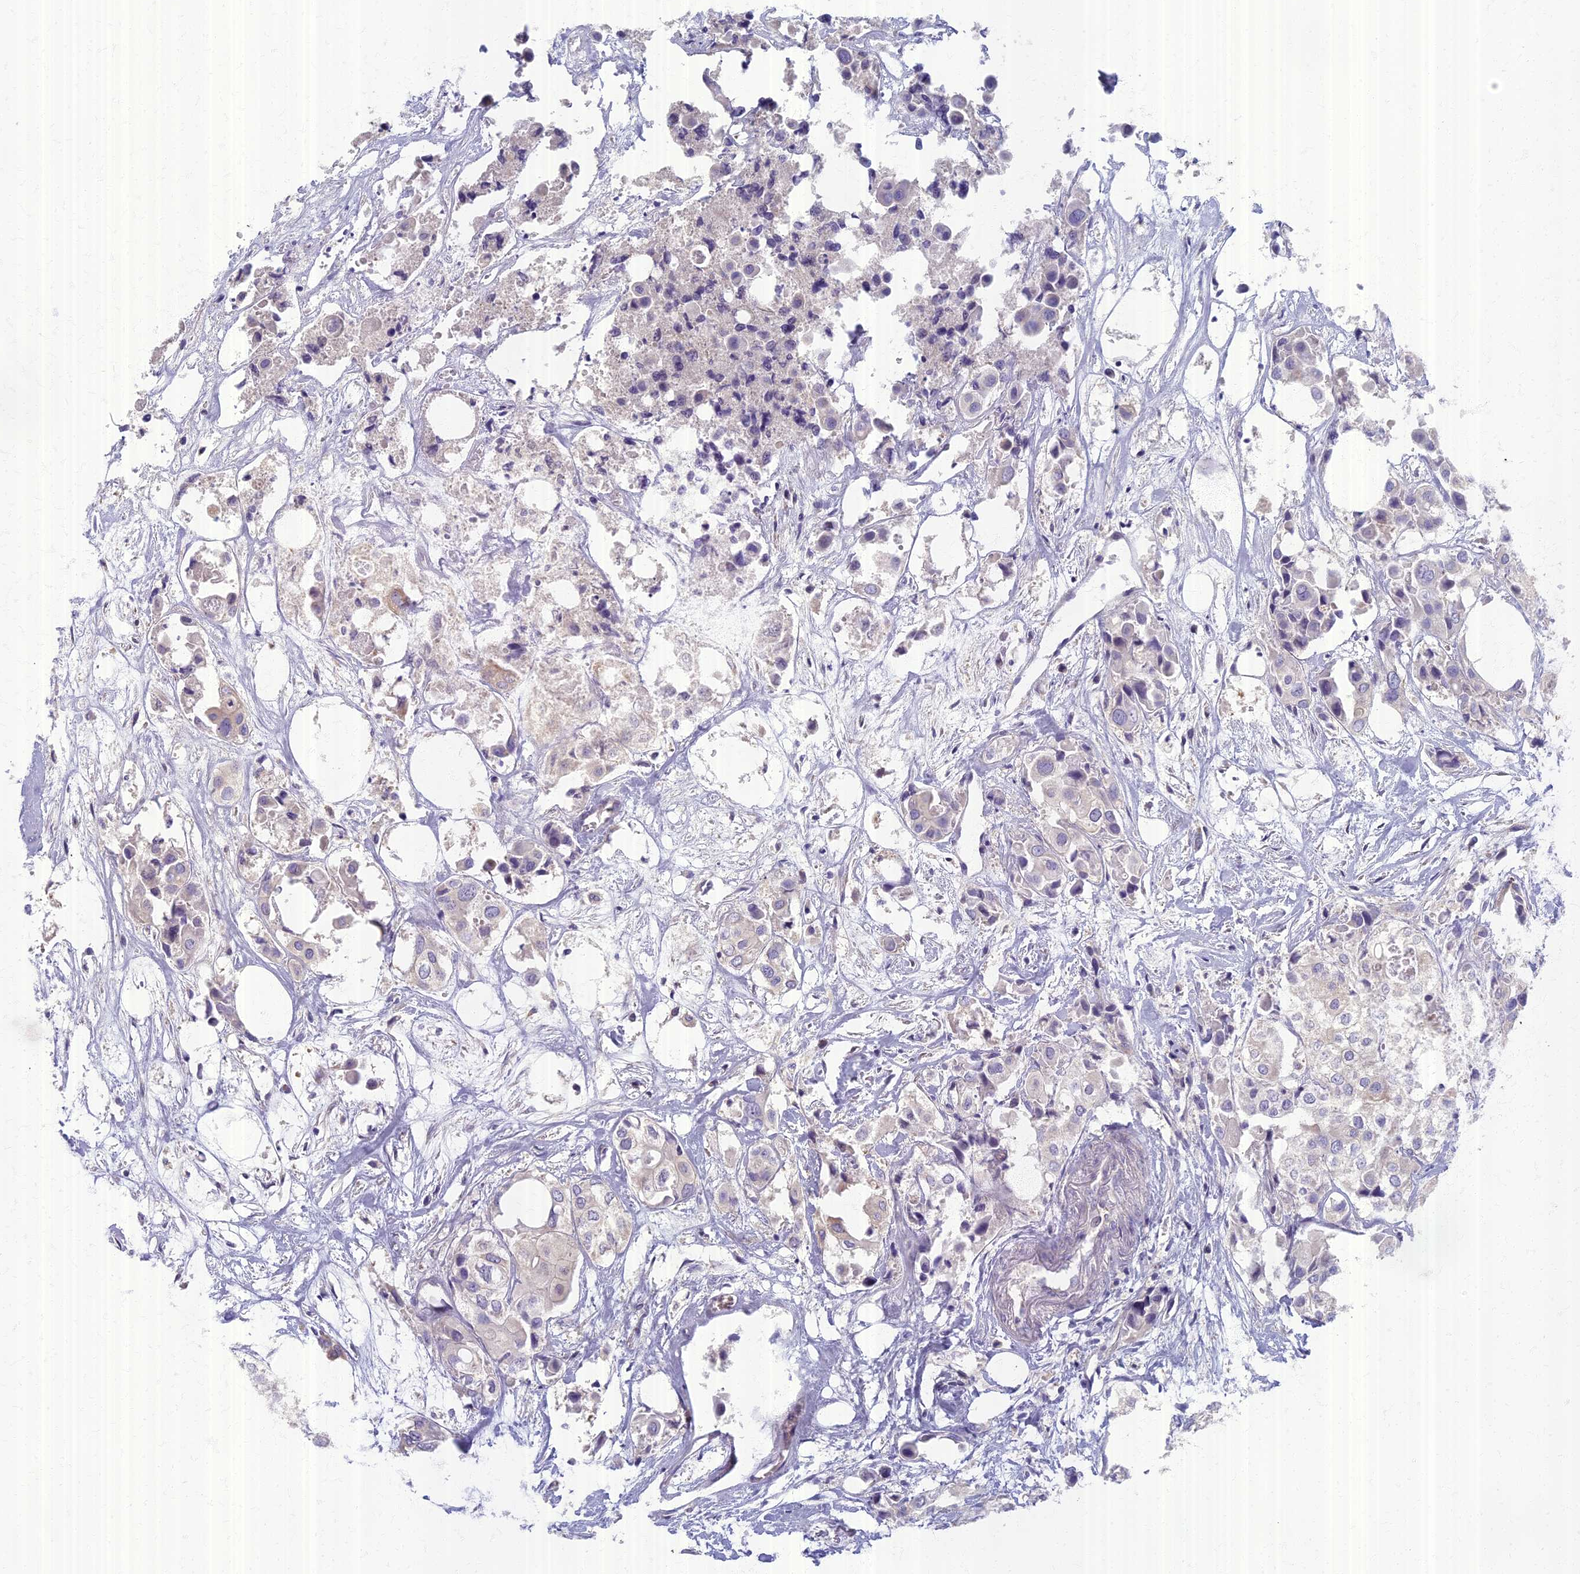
{"staining": {"intensity": "weak", "quantity": "<25%", "location": "cytoplasmic/membranous"}, "tissue": "urothelial cancer", "cell_type": "Tumor cells", "image_type": "cancer", "snomed": [{"axis": "morphology", "description": "Urothelial carcinoma, High grade"}, {"axis": "topography", "description": "Urinary bladder"}], "caption": "The photomicrograph reveals no staining of tumor cells in urothelial cancer.", "gene": "AP4E1", "patient": {"sex": "male", "age": 64}}